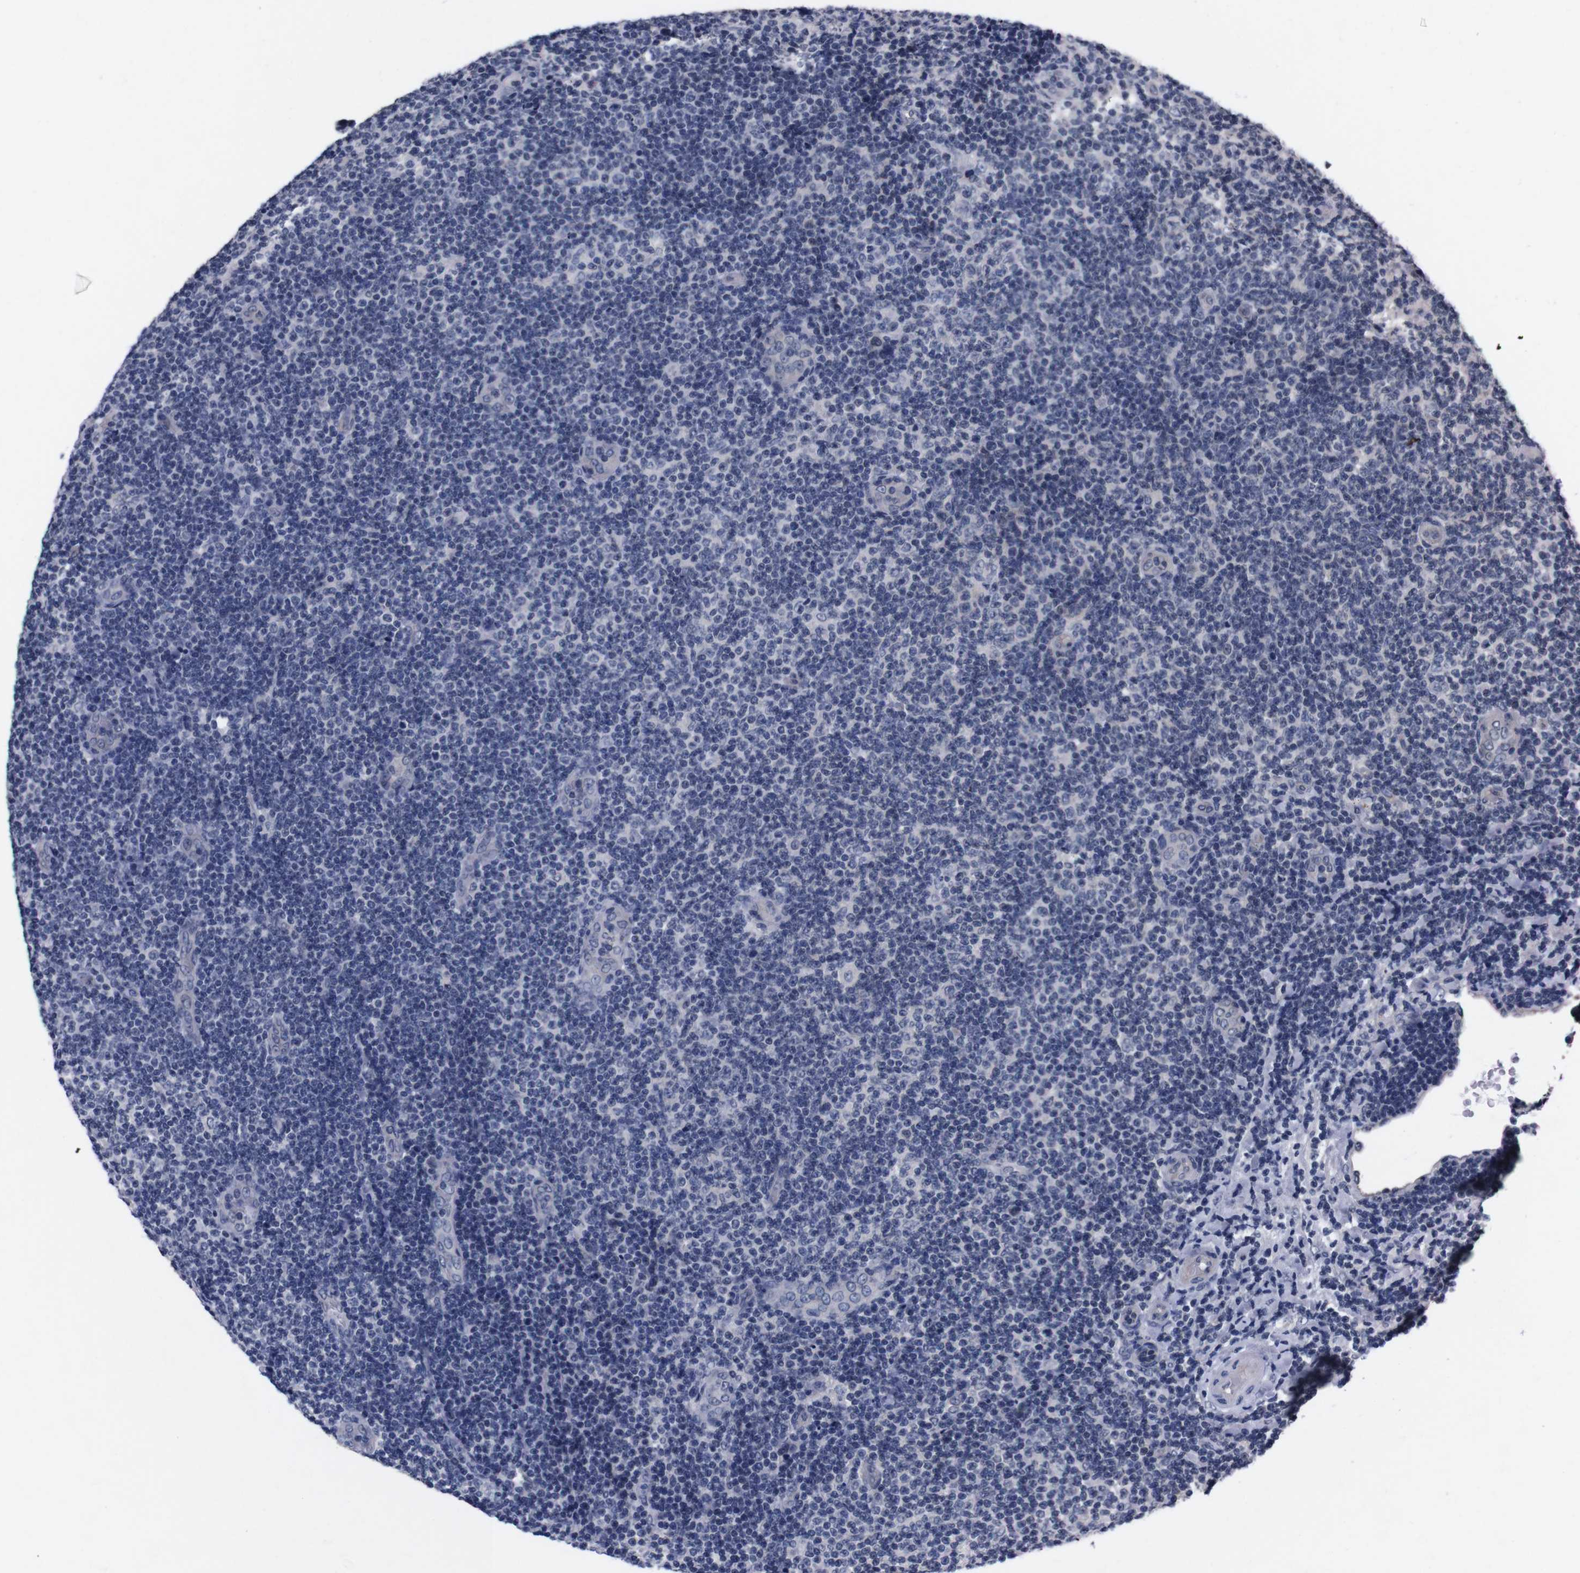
{"staining": {"intensity": "negative", "quantity": "none", "location": "none"}, "tissue": "lymphoma", "cell_type": "Tumor cells", "image_type": "cancer", "snomed": [{"axis": "morphology", "description": "Malignant lymphoma, non-Hodgkin's type, Low grade"}, {"axis": "topography", "description": "Lymph node"}], "caption": "This is a micrograph of IHC staining of malignant lymphoma, non-Hodgkin's type (low-grade), which shows no staining in tumor cells.", "gene": "TNFRSF21", "patient": {"sex": "male", "age": 83}}